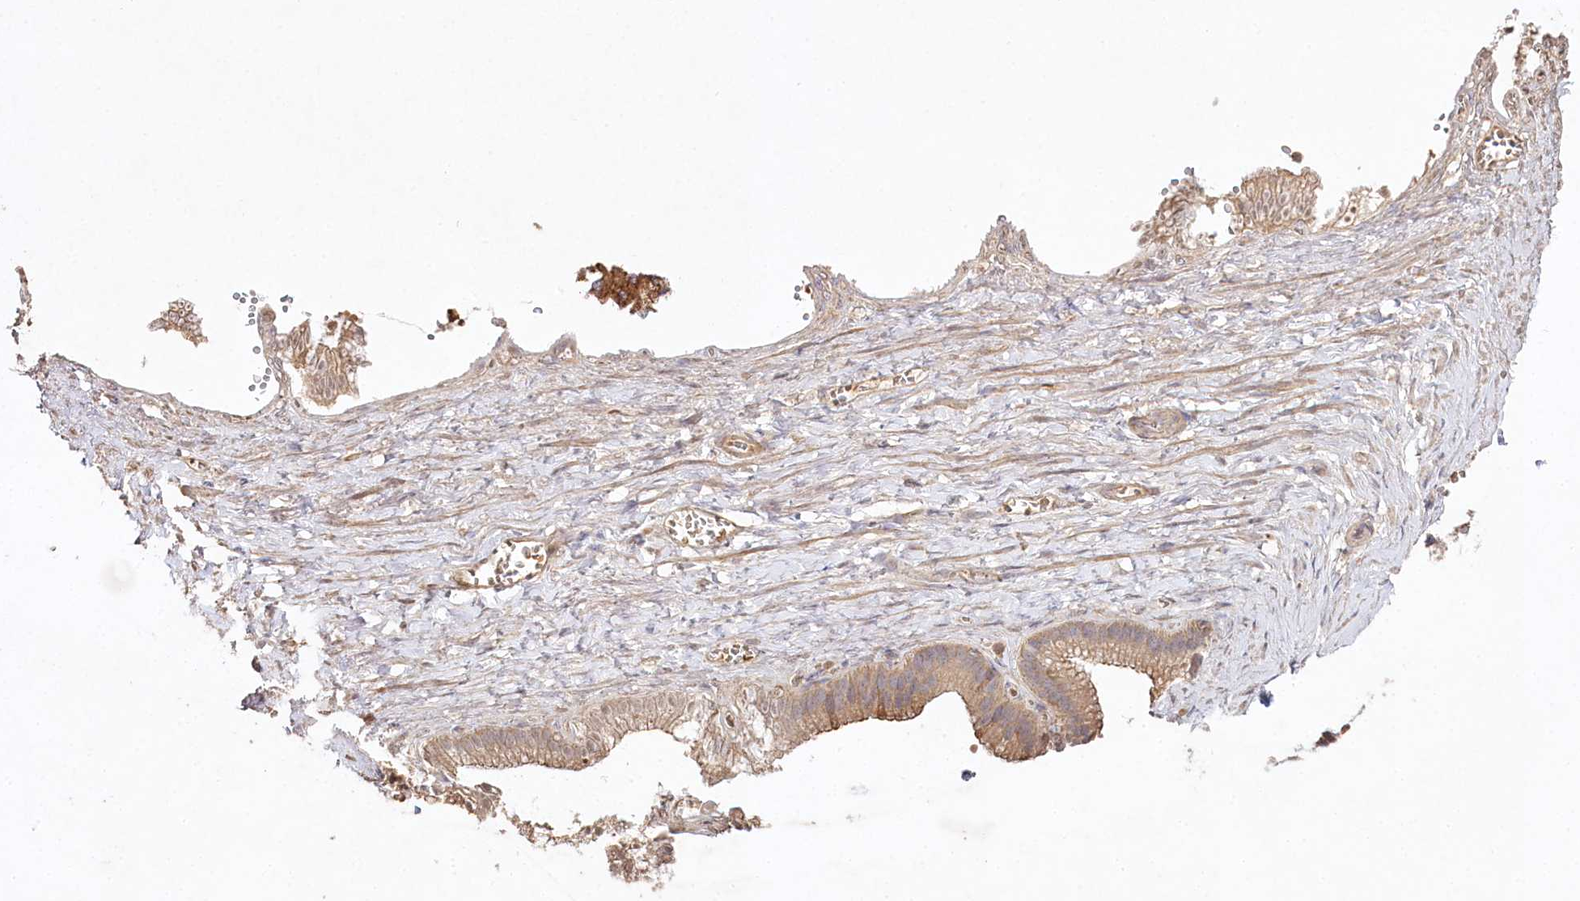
{"staining": {"intensity": "moderate", "quantity": "25%-75%", "location": "cytoplasmic/membranous"}, "tissue": "adipose tissue", "cell_type": "Adipocytes", "image_type": "normal", "snomed": [{"axis": "morphology", "description": "Normal tissue, NOS"}, {"axis": "topography", "description": "Gallbladder"}, {"axis": "topography", "description": "Peripheral nerve tissue"}], "caption": "A medium amount of moderate cytoplasmic/membranous positivity is seen in approximately 25%-75% of adipocytes in normal adipose tissue.", "gene": "RBP5", "patient": {"sex": "male", "age": 38}}